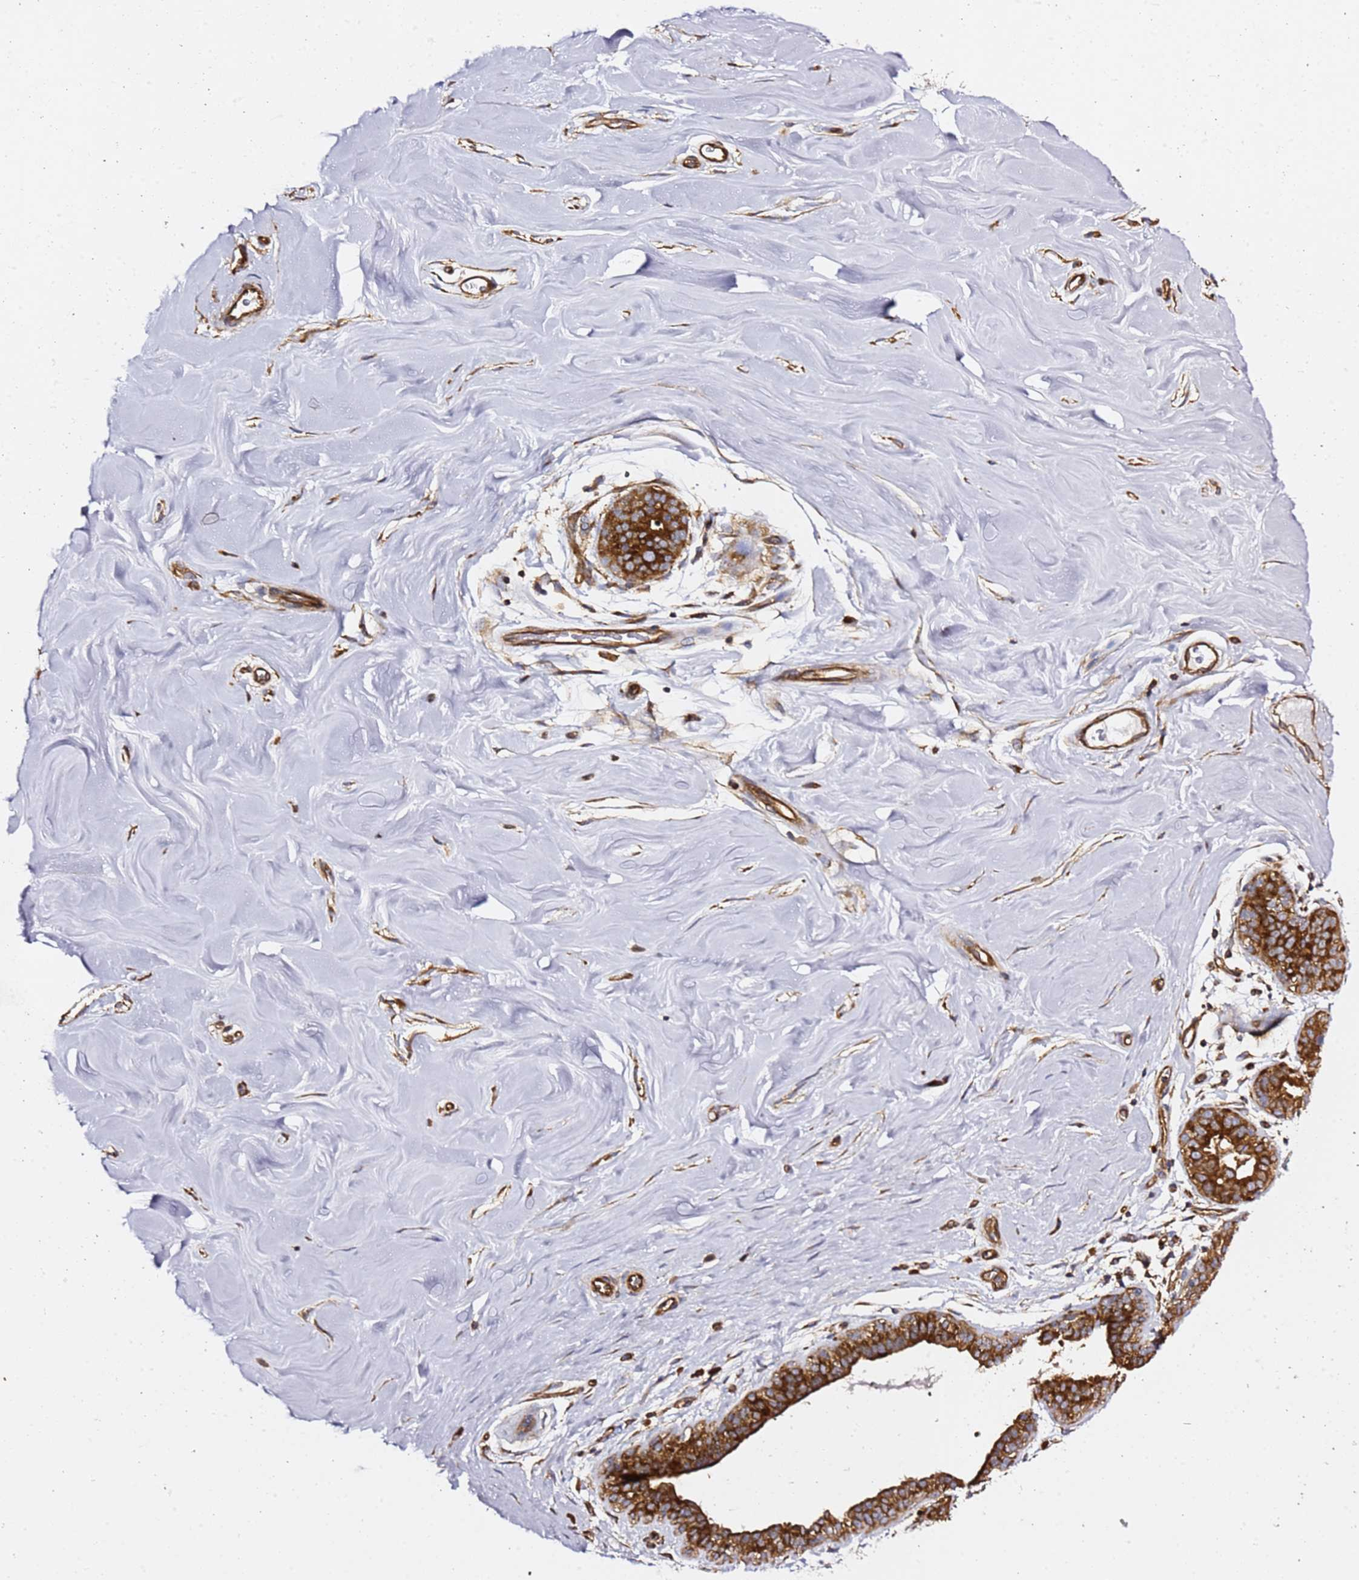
{"staining": {"intensity": "moderate", "quantity": ">75%", "location": "cytoplasmic/membranous"}, "tissue": "adipose tissue", "cell_type": "Adipocytes", "image_type": "normal", "snomed": [{"axis": "morphology", "description": "Normal tissue, NOS"}, {"axis": "topography", "description": "Breast"}], "caption": "Adipocytes display moderate cytoplasmic/membranous positivity in about >75% of cells in normal adipose tissue. Using DAB (brown) and hematoxylin (blue) stains, captured at high magnification using brightfield microscopy.", "gene": "TPST1", "patient": {"sex": "female", "age": 26}}